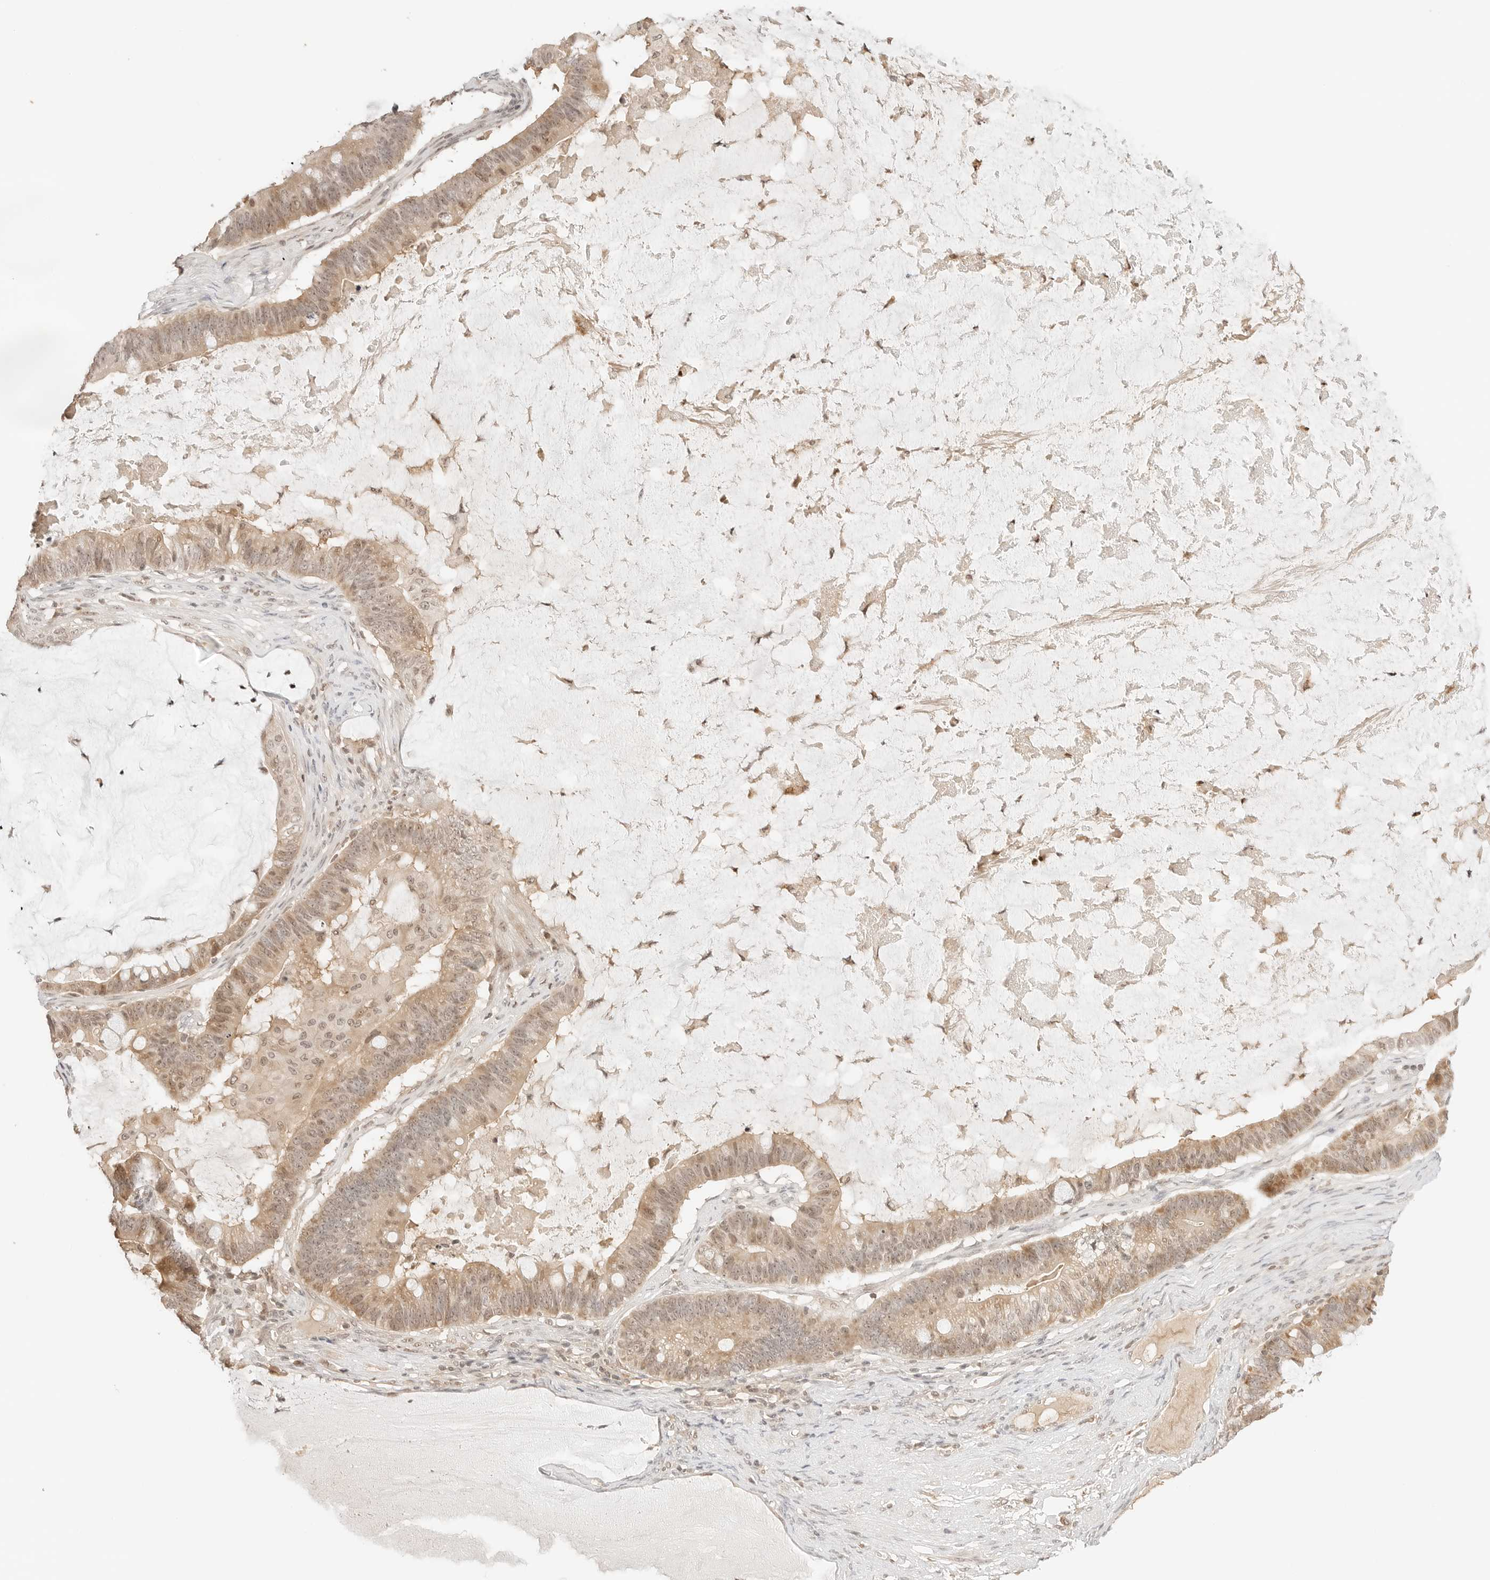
{"staining": {"intensity": "moderate", "quantity": ">75%", "location": "cytoplasmic/membranous,nuclear"}, "tissue": "ovarian cancer", "cell_type": "Tumor cells", "image_type": "cancer", "snomed": [{"axis": "morphology", "description": "Cystadenocarcinoma, mucinous, NOS"}, {"axis": "topography", "description": "Ovary"}], "caption": "This is a photomicrograph of IHC staining of ovarian mucinous cystadenocarcinoma, which shows moderate expression in the cytoplasmic/membranous and nuclear of tumor cells.", "gene": "RPS6KL1", "patient": {"sex": "female", "age": 61}}